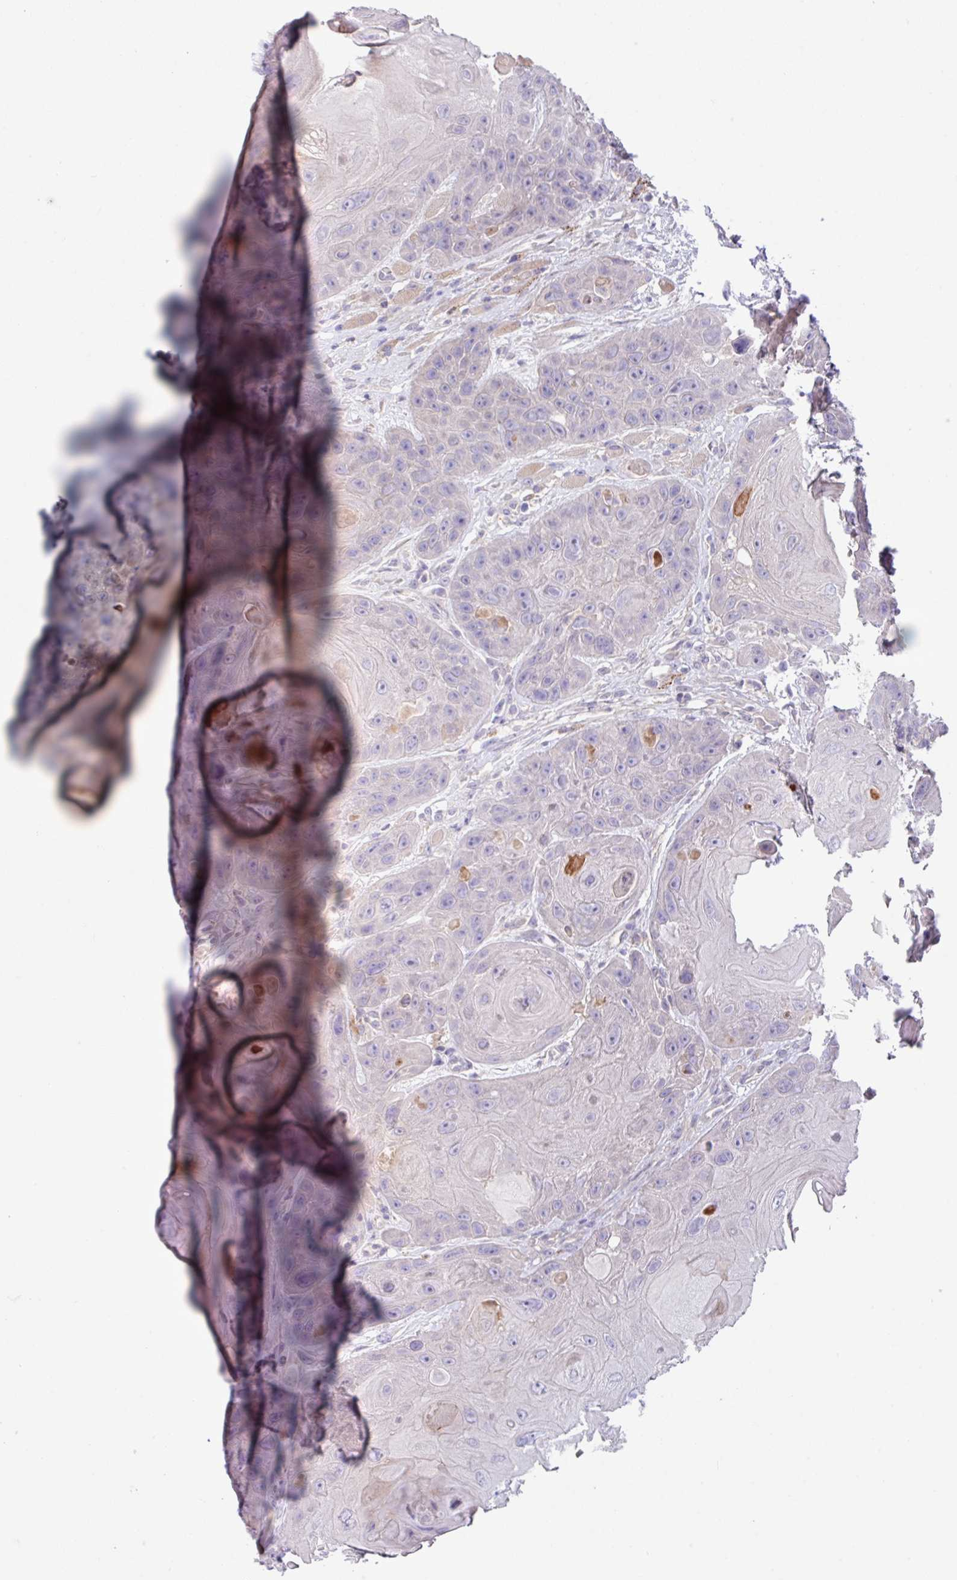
{"staining": {"intensity": "negative", "quantity": "none", "location": "none"}, "tissue": "head and neck cancer", "cell_type": "Tumor cells", "image_type": "cancer", "snomed": [{"axis": "morphology", "description": "Squamous cell carcinoma, NOS"}, {"axis": "topography", "description": "Head-Neck"}], "caption": "A high-resolution image shows immunohistochemistry staining of head and neck squamous cell carcinoma, which reveals no significant positivity in tumor cells. (Stains: DAB (3,3'-diaminobenzidine) IHC with hematoxylin counter stain, Microscopy: brightfield microscopy at high magnification).", "gene": "IQCJ", "patient": {"sex": "female", "age": 59}}